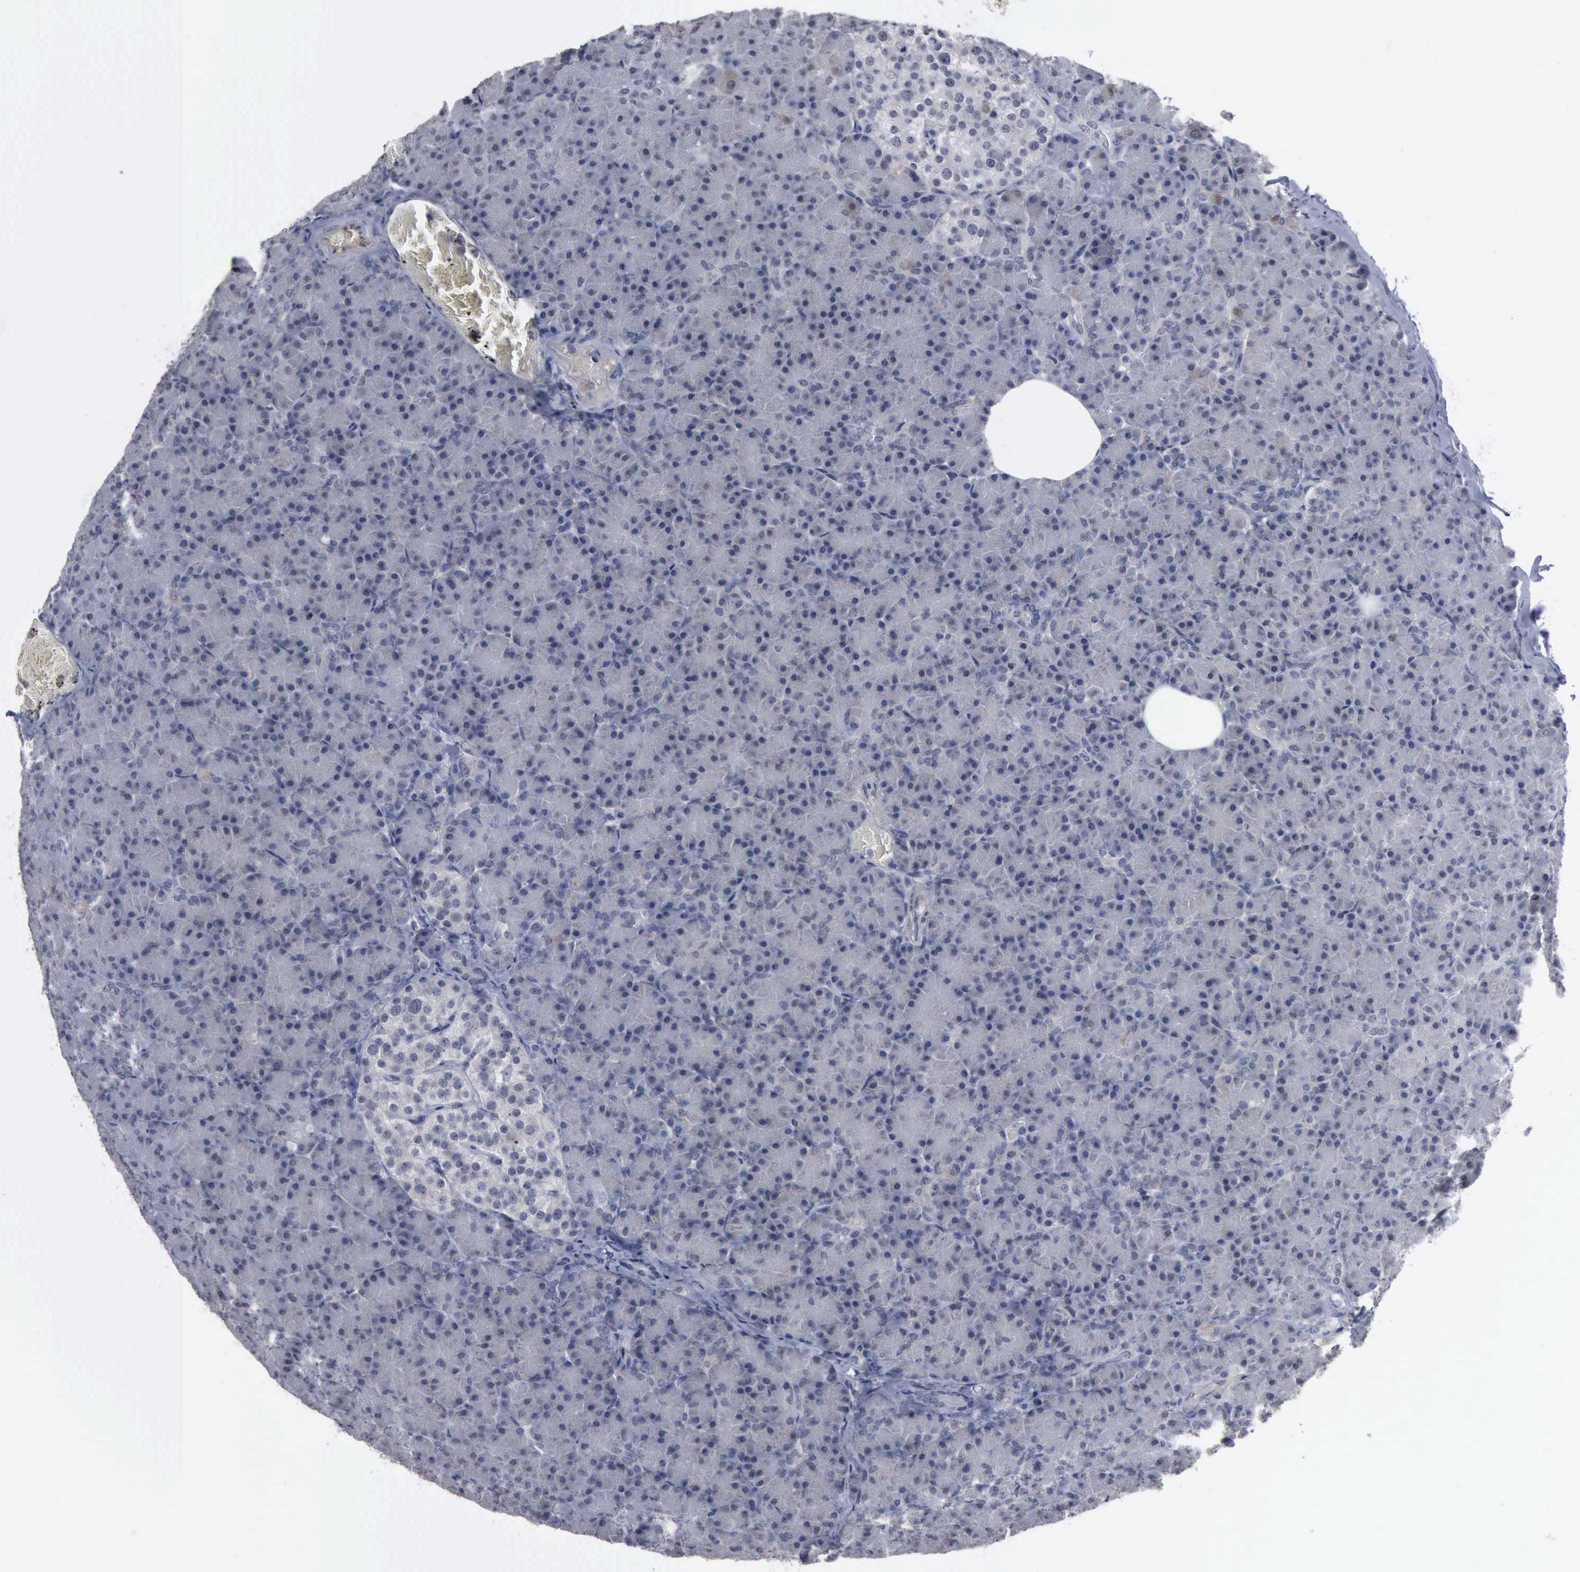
{"staining": {"intensity": "negative", "quantity": "none", "location": "none"}, "tissue": "pancreas", "cell_type": "Exocrine glandular cells", "image_type": "normal", "snomed": [{"axis": "morphology", "description": "Normal tissue, NOS"}, {"axis": "topography", "description": "Pancreas"}], "caption": "This is a image of immunohistochemistry staining of benign pancreas, which shows no positivity in exocrine glandular cells.", "gene": "MYO18B", "patient": {"sex": "female", "age": 43}}